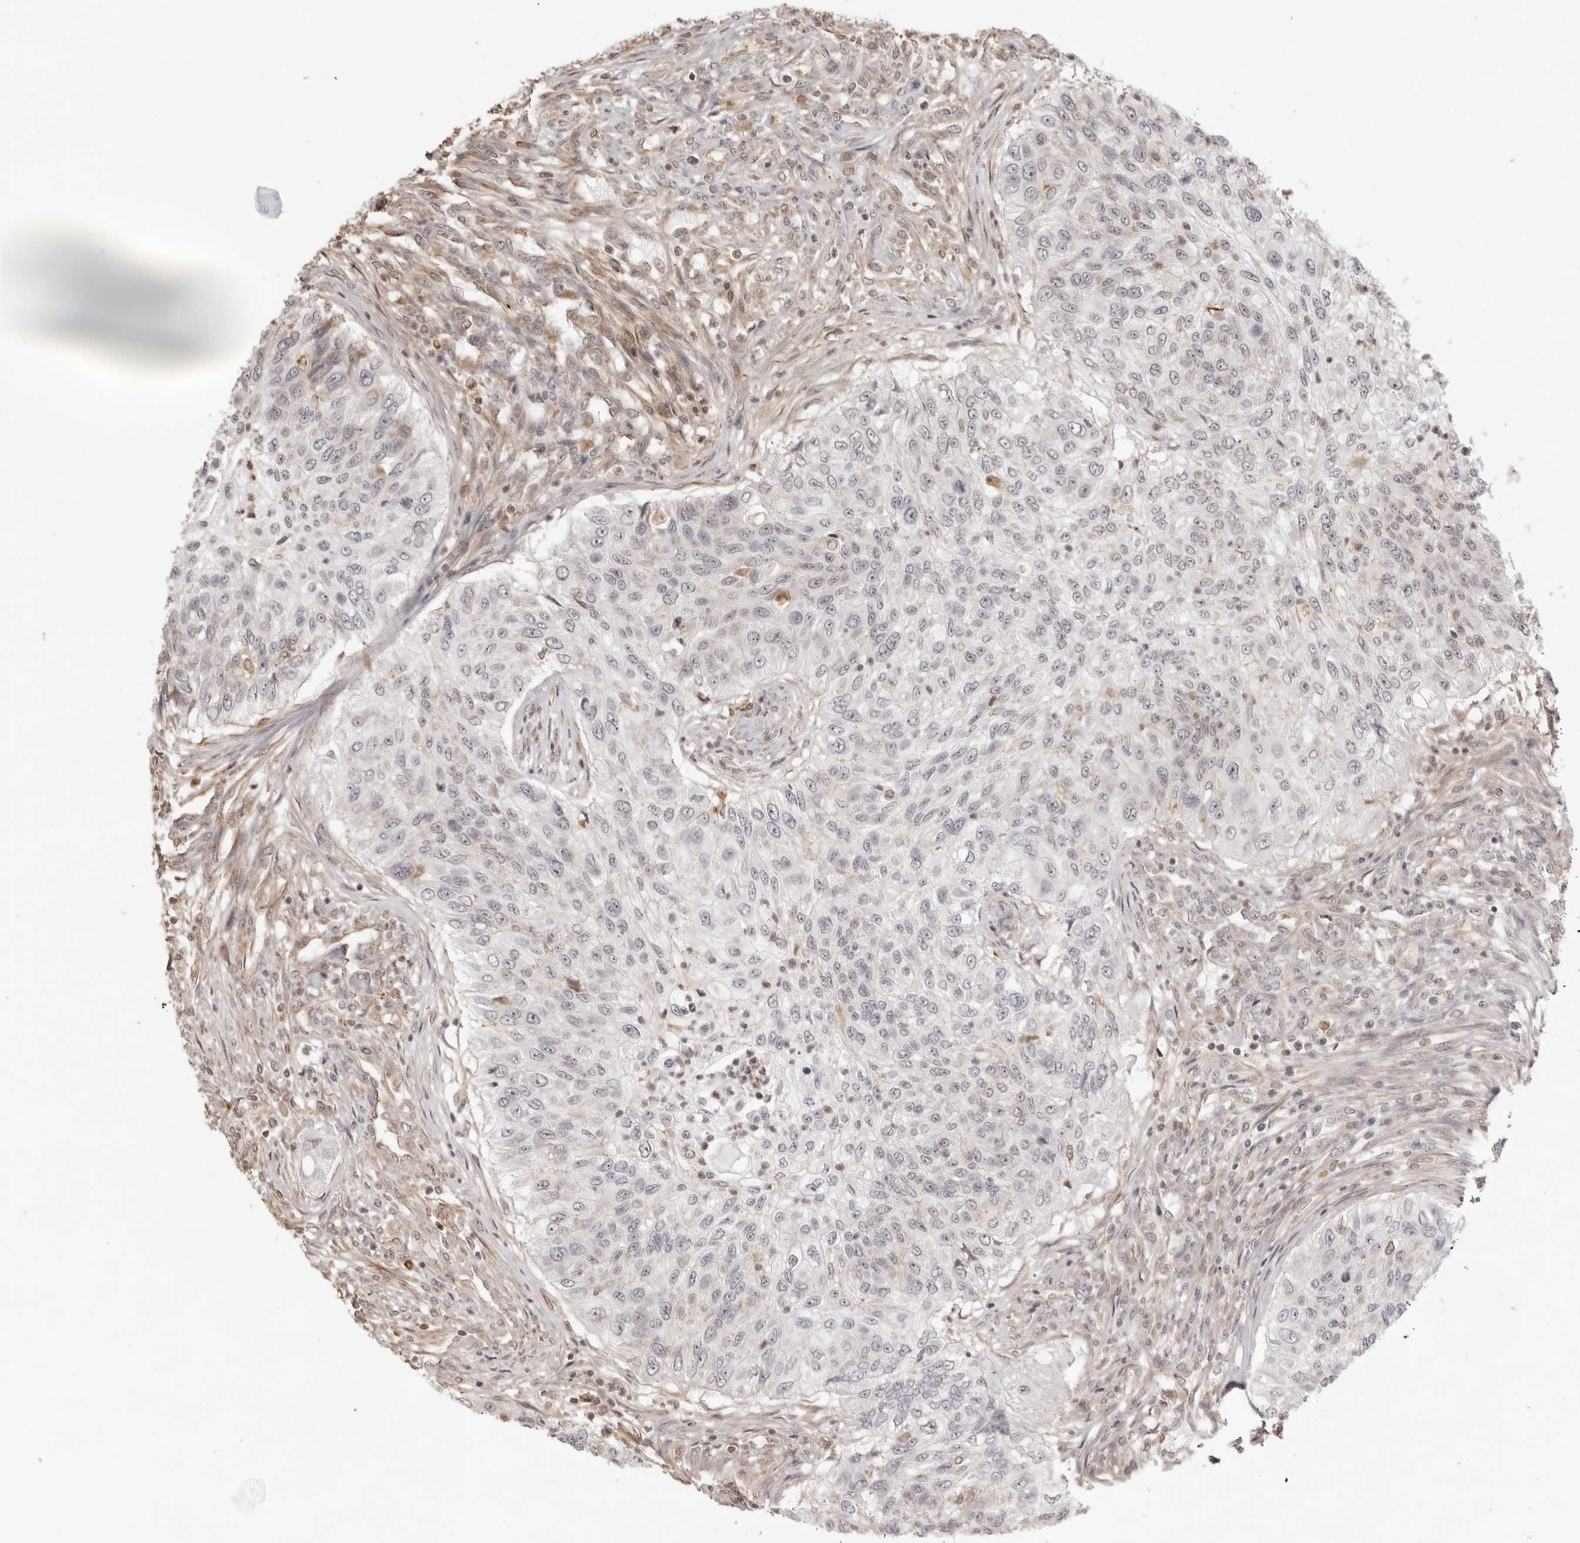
{"staining": {"intensity": "negative", "quantity": "none", "location": "none"}, "tissue": "urothelial cancer", "cell_type": "Tumor cells", "image_type": "cancer", "snomed": [{"axis": "morphology", "description": "Urothelial carcinoma, High grade"}, {"axis": "topography", "description": "Urinary bladder"}], "caption": "This is an immunohistochemistry (IHC) histopathology image of urothelial cancer. There is no positivity in tumor cells.", "gene": "DYNLT5", "patient": {"sex": "female", "age": 60}}